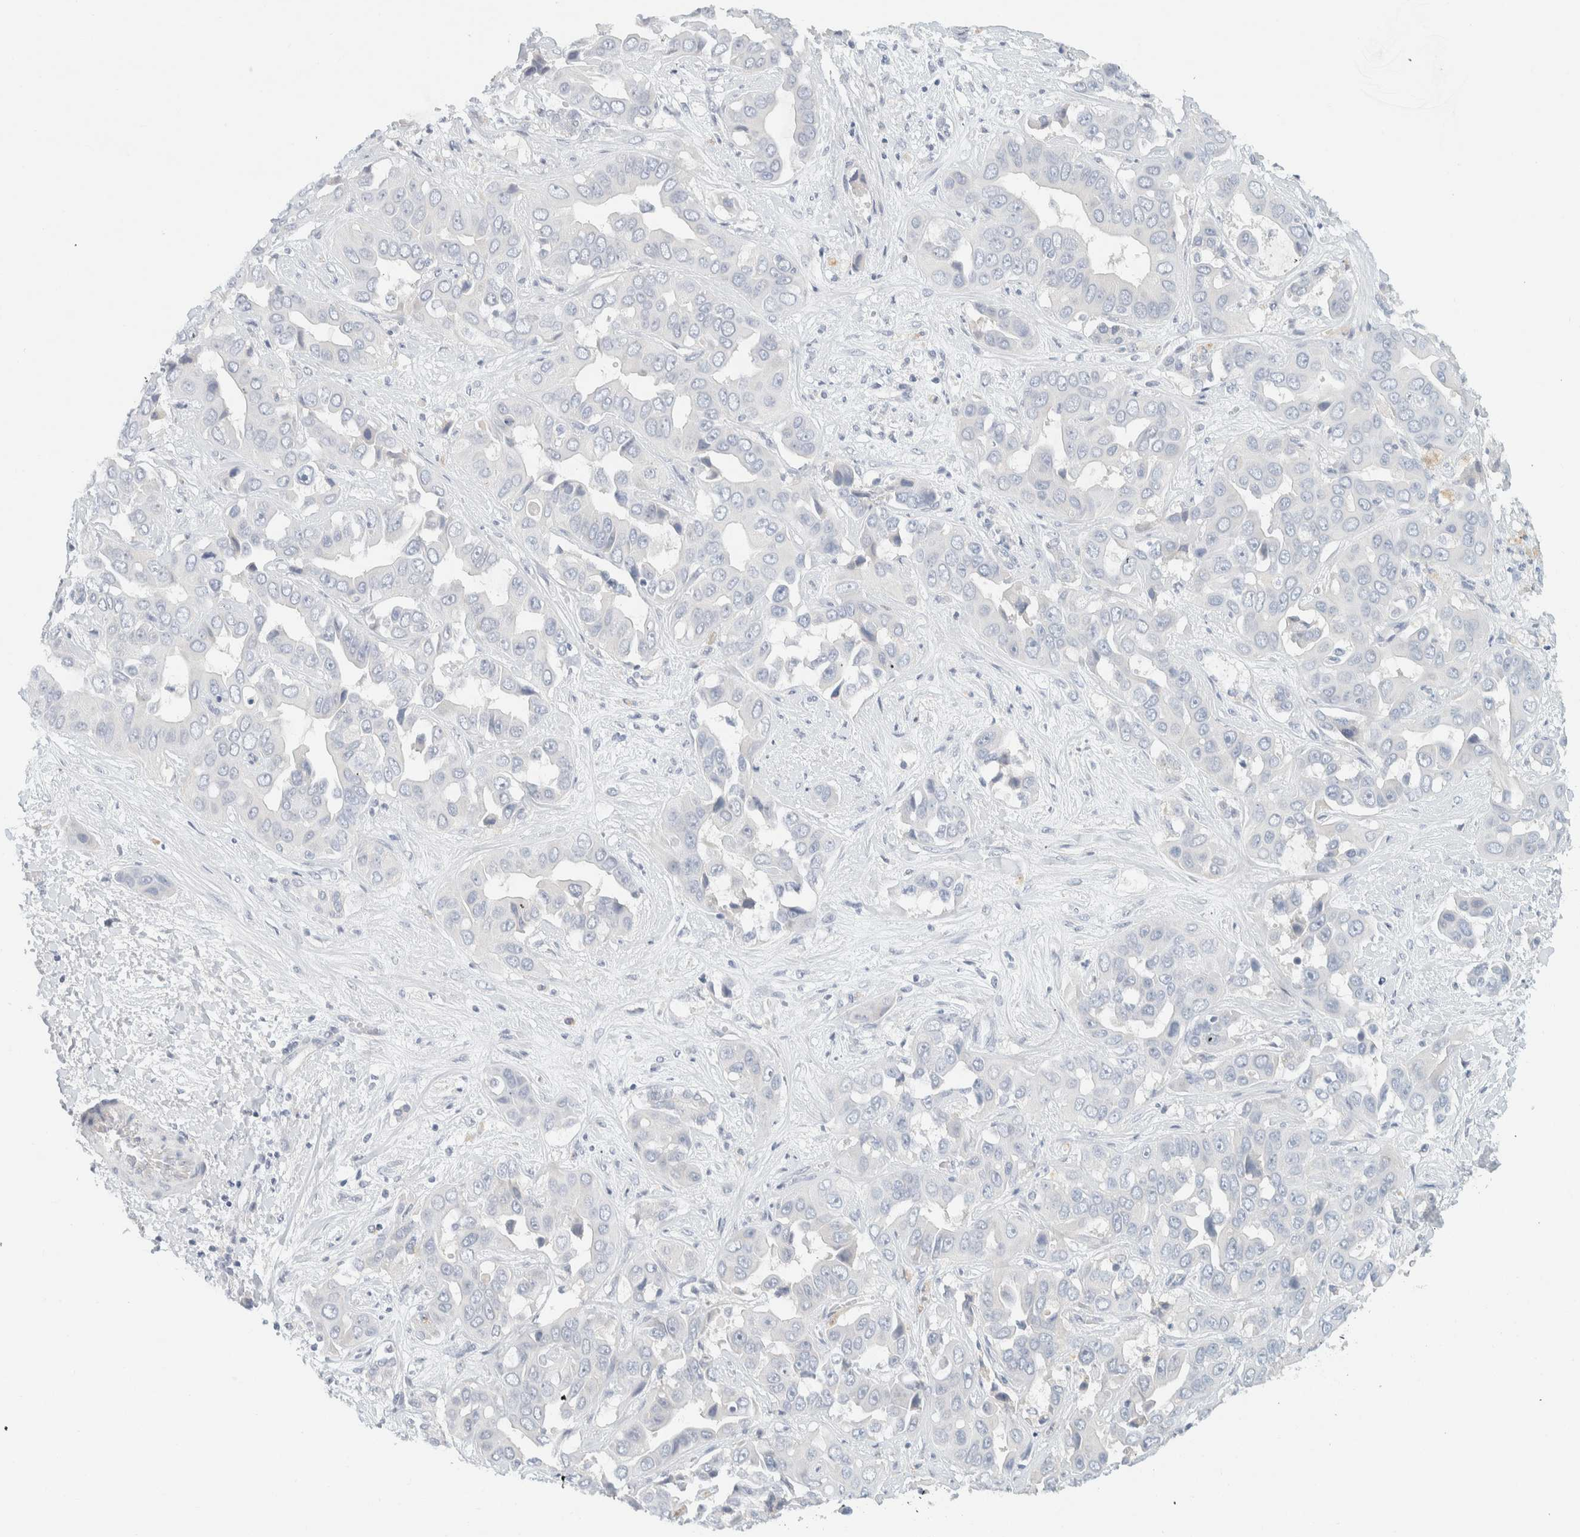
{"staining": {"intensity": "negative", "quantity": "none", "location": "none"}, "tissue": "liver cancer", "cell_type": "Tumor cells", "image_type": "cancer", "snomed": [{"axis": "morphology", "description": "Cholangiocarcinoma"}, {"axis": "topography", "description": "Liver"}], "caption": "Immunohistochemical staining of human liver cancer (cholangiocarcinoma) shows no significant staining in tumor cells. The staining is performed using DAB brown chromogen with nuclei counter-stained in using hematoxylin.", "gene": "ALOX12B", "patient": {"sex": "female", "age": 52}}